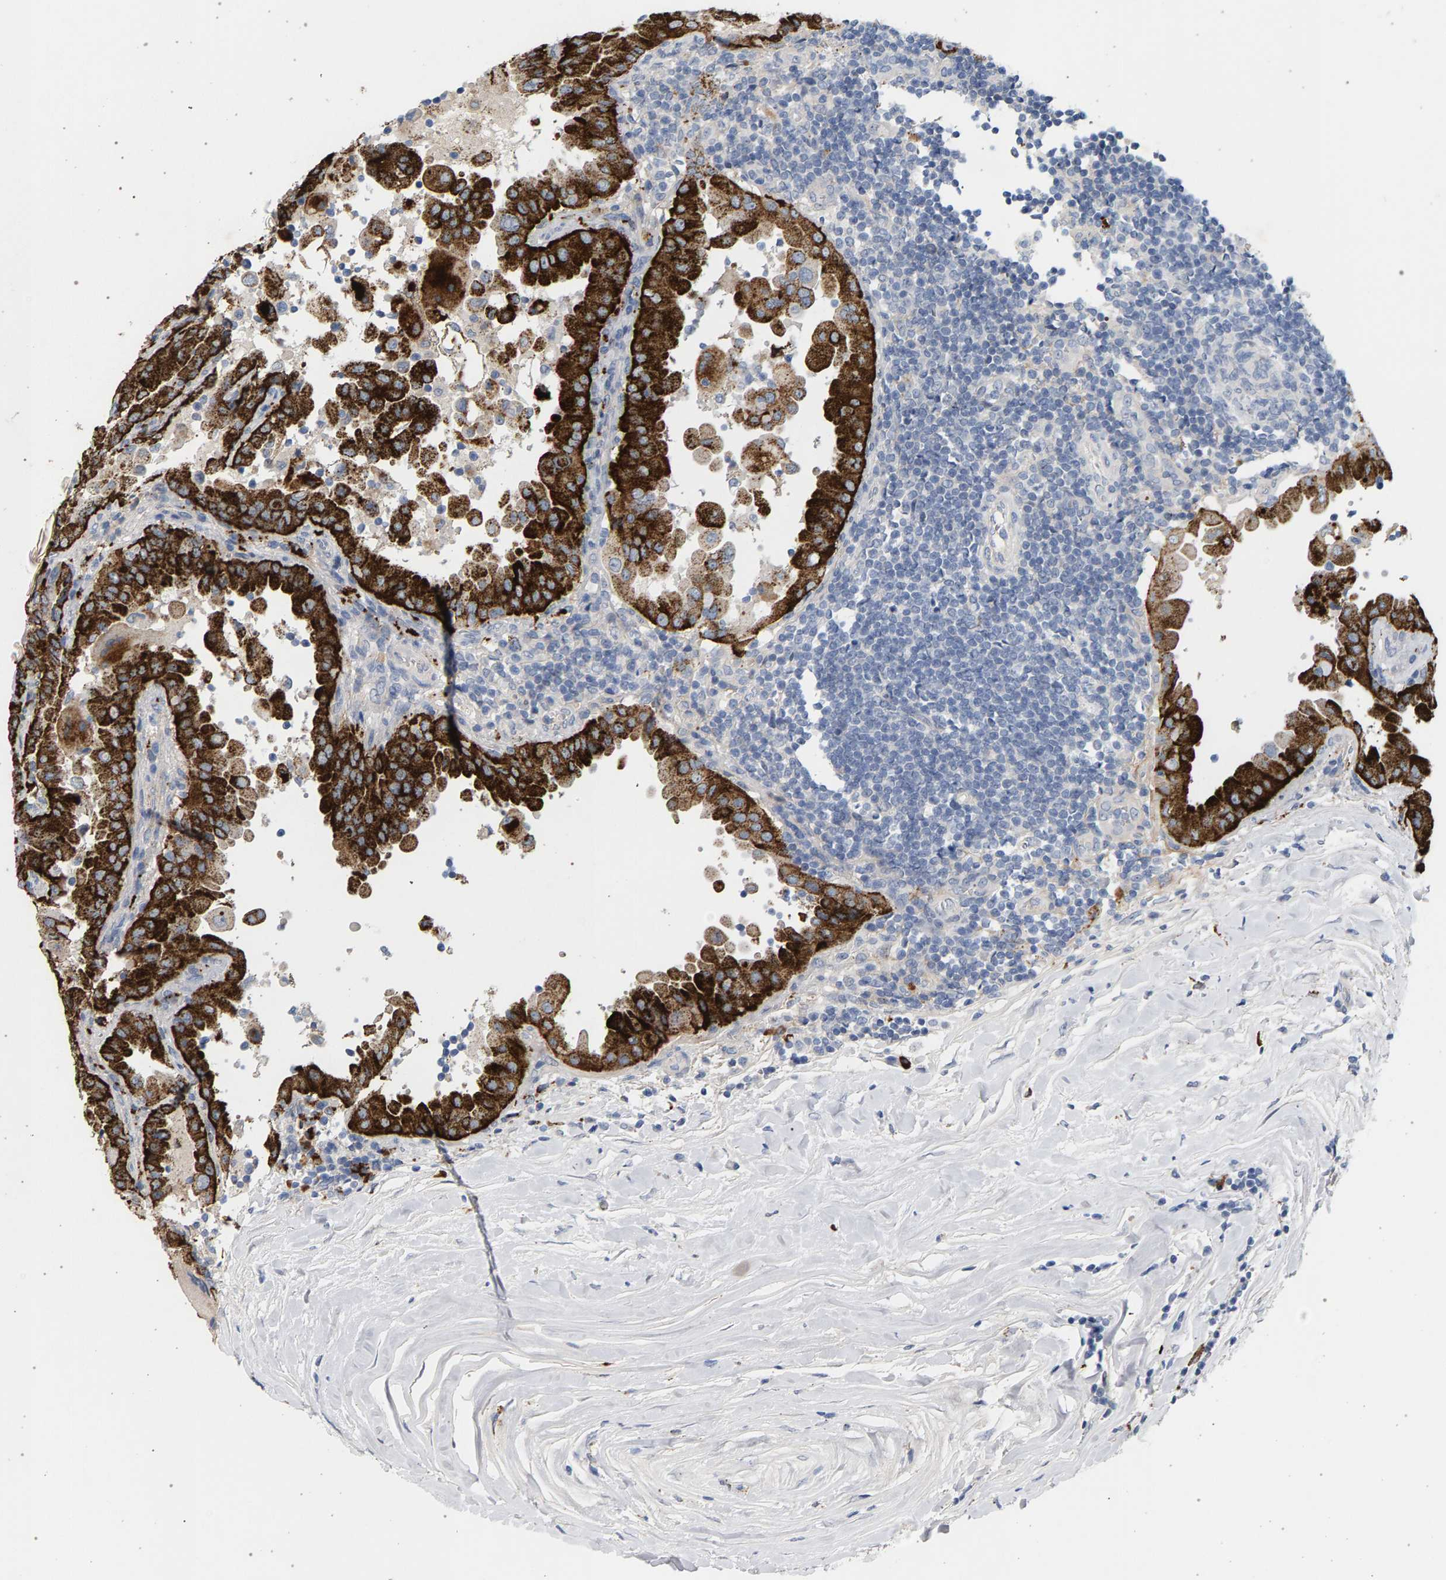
{"staining": {"intensity": "strong", "quantity": ">75%", "location": "cytoplasmic/membranous"}, "tissue": "thyroid cancer", "cell_type": "Tumor cells", "image_type": "cancer", "snomed": [{"axis": "morphology", "description": "Papillary adenocarcinoma, NOS"}, {"axis": "topography", "description": "Thyroid gland"}], "caption": "Immunohistochemistry of papillary adenocarcinoma (thyroid) demonstrates high levels of strong cytoplasmic/membranous expression in approximately >75% of tumor cells.", "gene": "MAMDC2", "patient": {"sex": "male", "age": 33}}